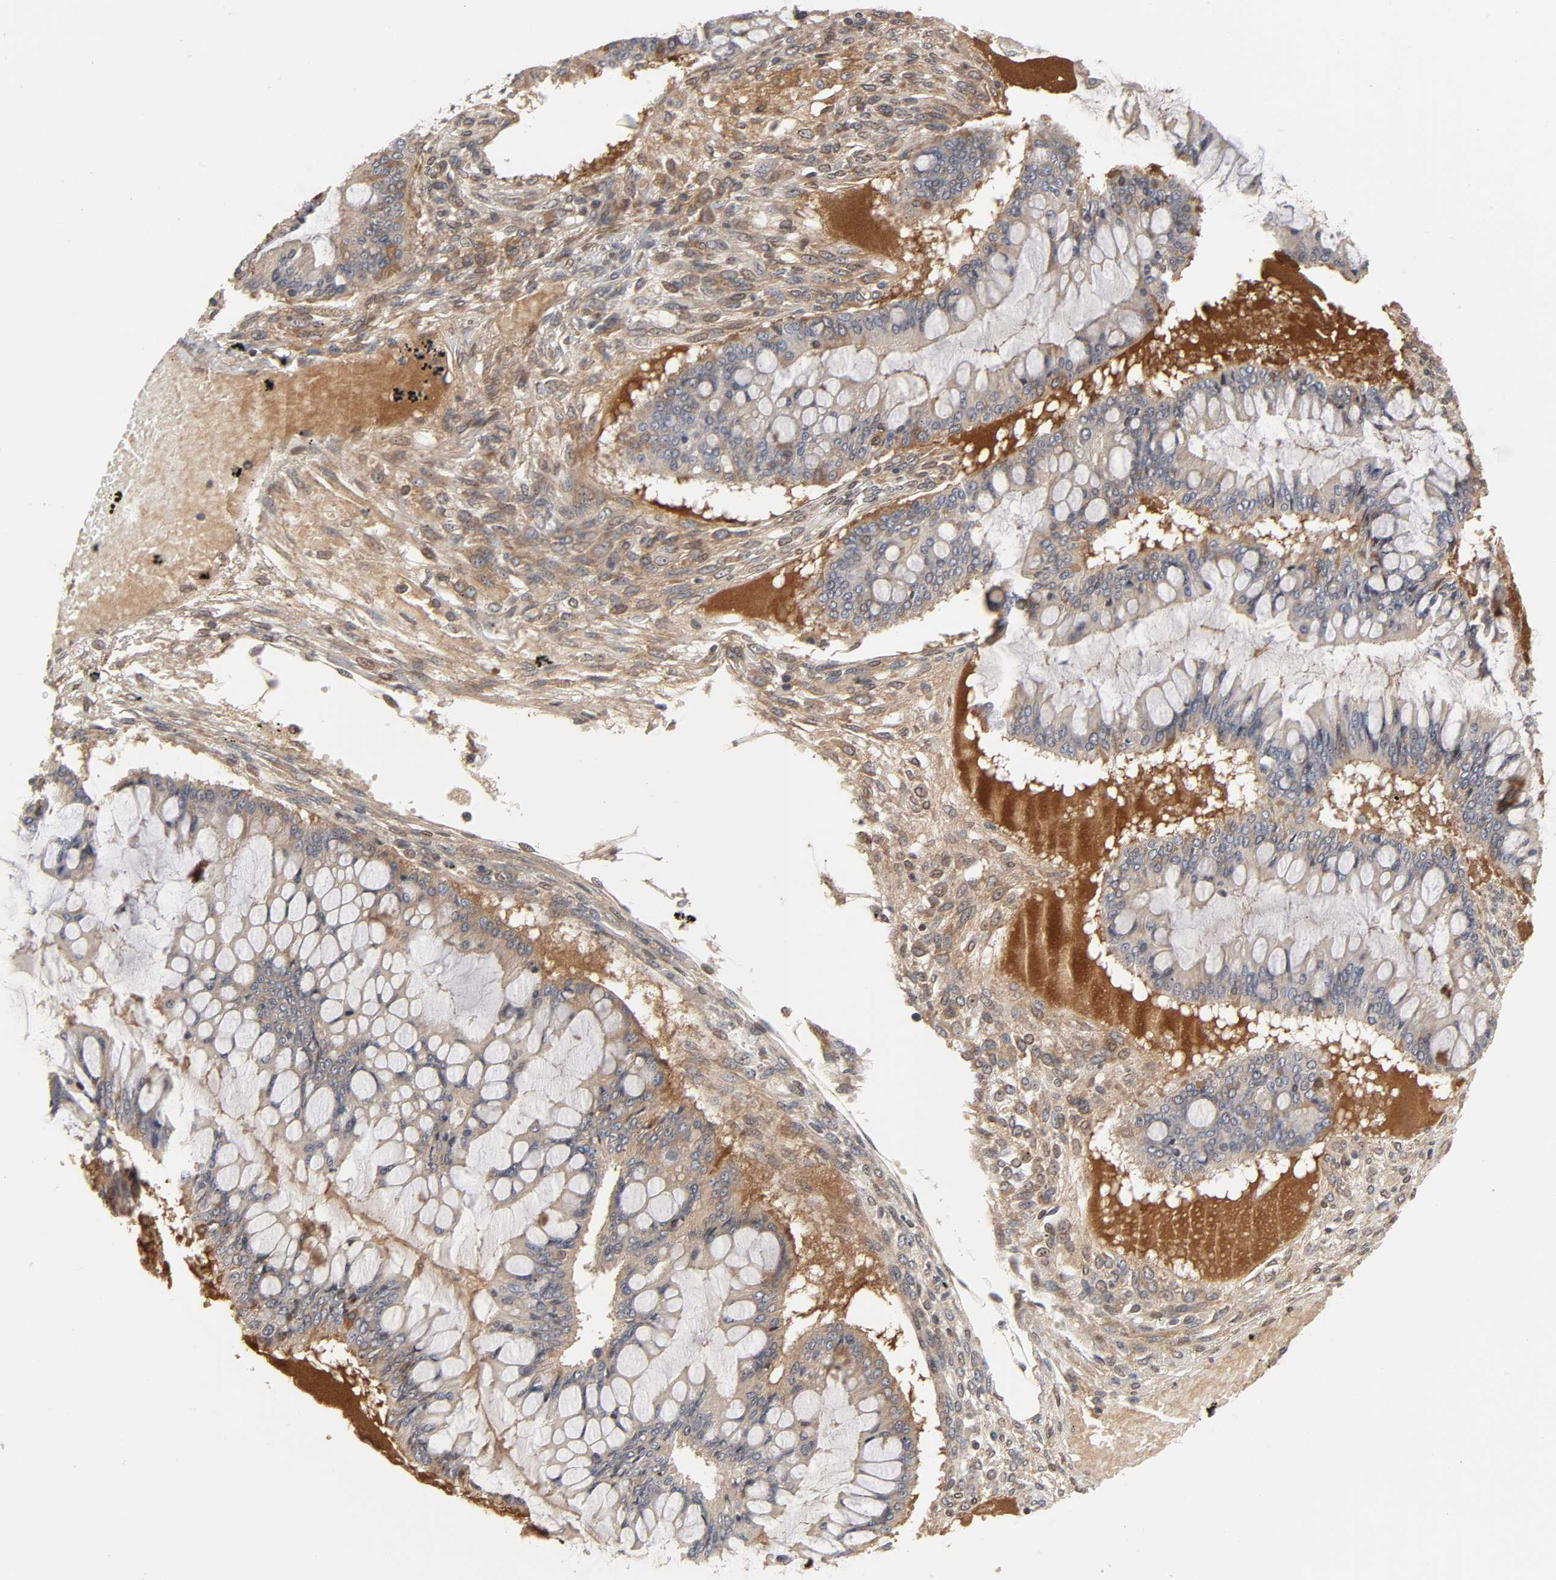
{"staining": {"intensity": "moderate", "quantity": ">75%", "location": "cytoplasmic/membranous"}, "tissue": "ovarian cancer", "cell_type": "Tumor cells", "image_type": "cancer", "snomed": [{"axis": "morphology", "description": "Cystadenocarcinoma, mucinous, NOS"}, {"axis": "topography", "description": "Ovary"}], "caption": "Tumor cells reveal medium levels of moderate cytoplasmic/membranous staining in approximately >75% of cells in human ovarian cancer.", "gene": "CPN2", "patient": {"sex": "female", "age": 73}}